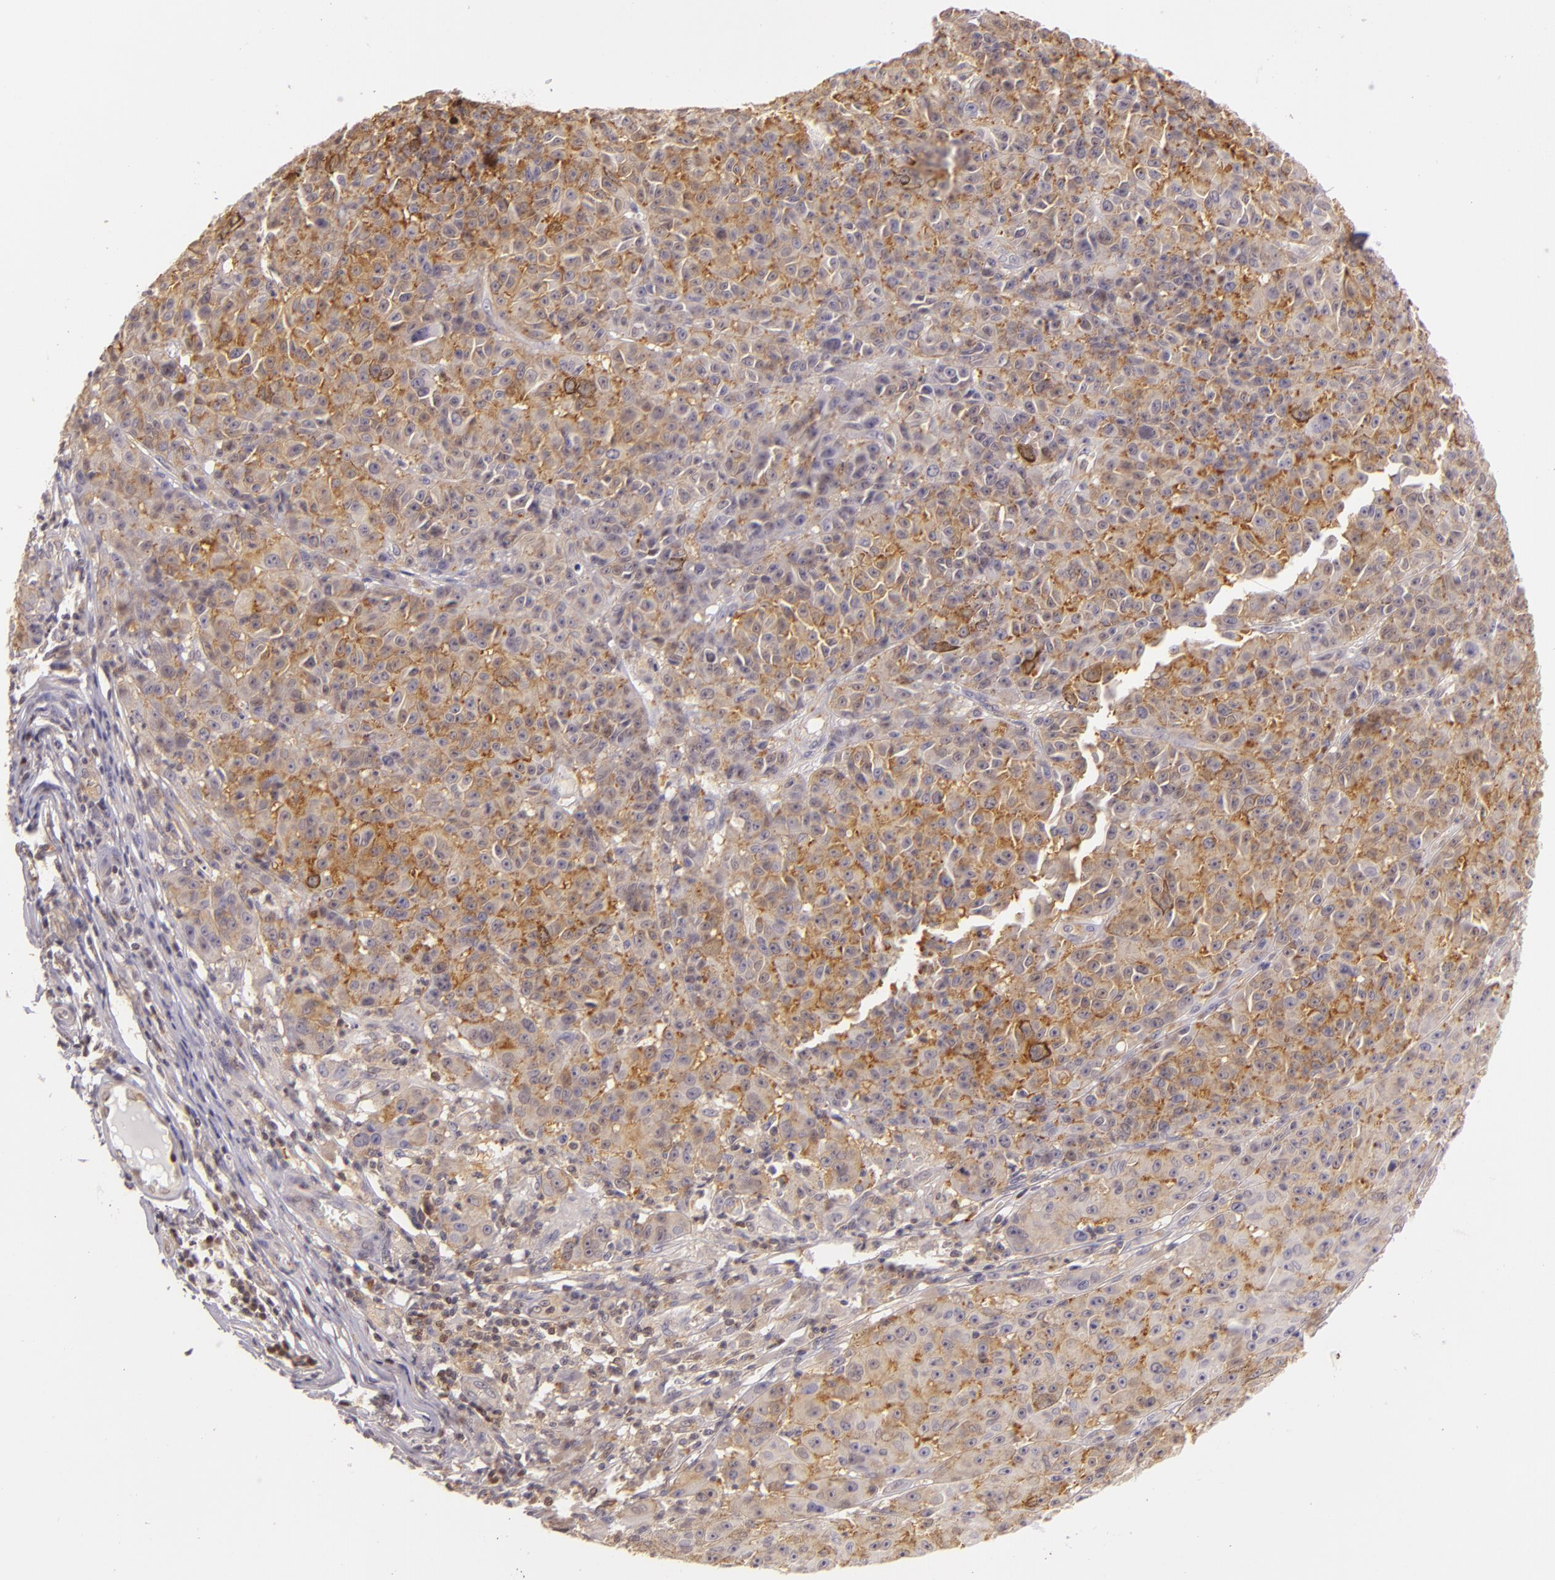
{"staining": {"intensity": "moderate", "quantity": "25%-75%", "location": "cytoplasmic/membranous"}, "tissue": "melanoma", "cell_type": "Tumor cells", "image_type": "cancer", "snomed": [{"axis": "morphology", "description": "Malignant melanoma, NOS"}, {"axis": "topography", "description": "Skin"}], "caption": "Melanoma tissue reveals moderate cytoplasmic/membranous staining in about 25%-75% of tumor cells, visualized by immunohistochemistry.", "gene": "IMPDH1", "patient": {"sex": "male", "age": 64}}